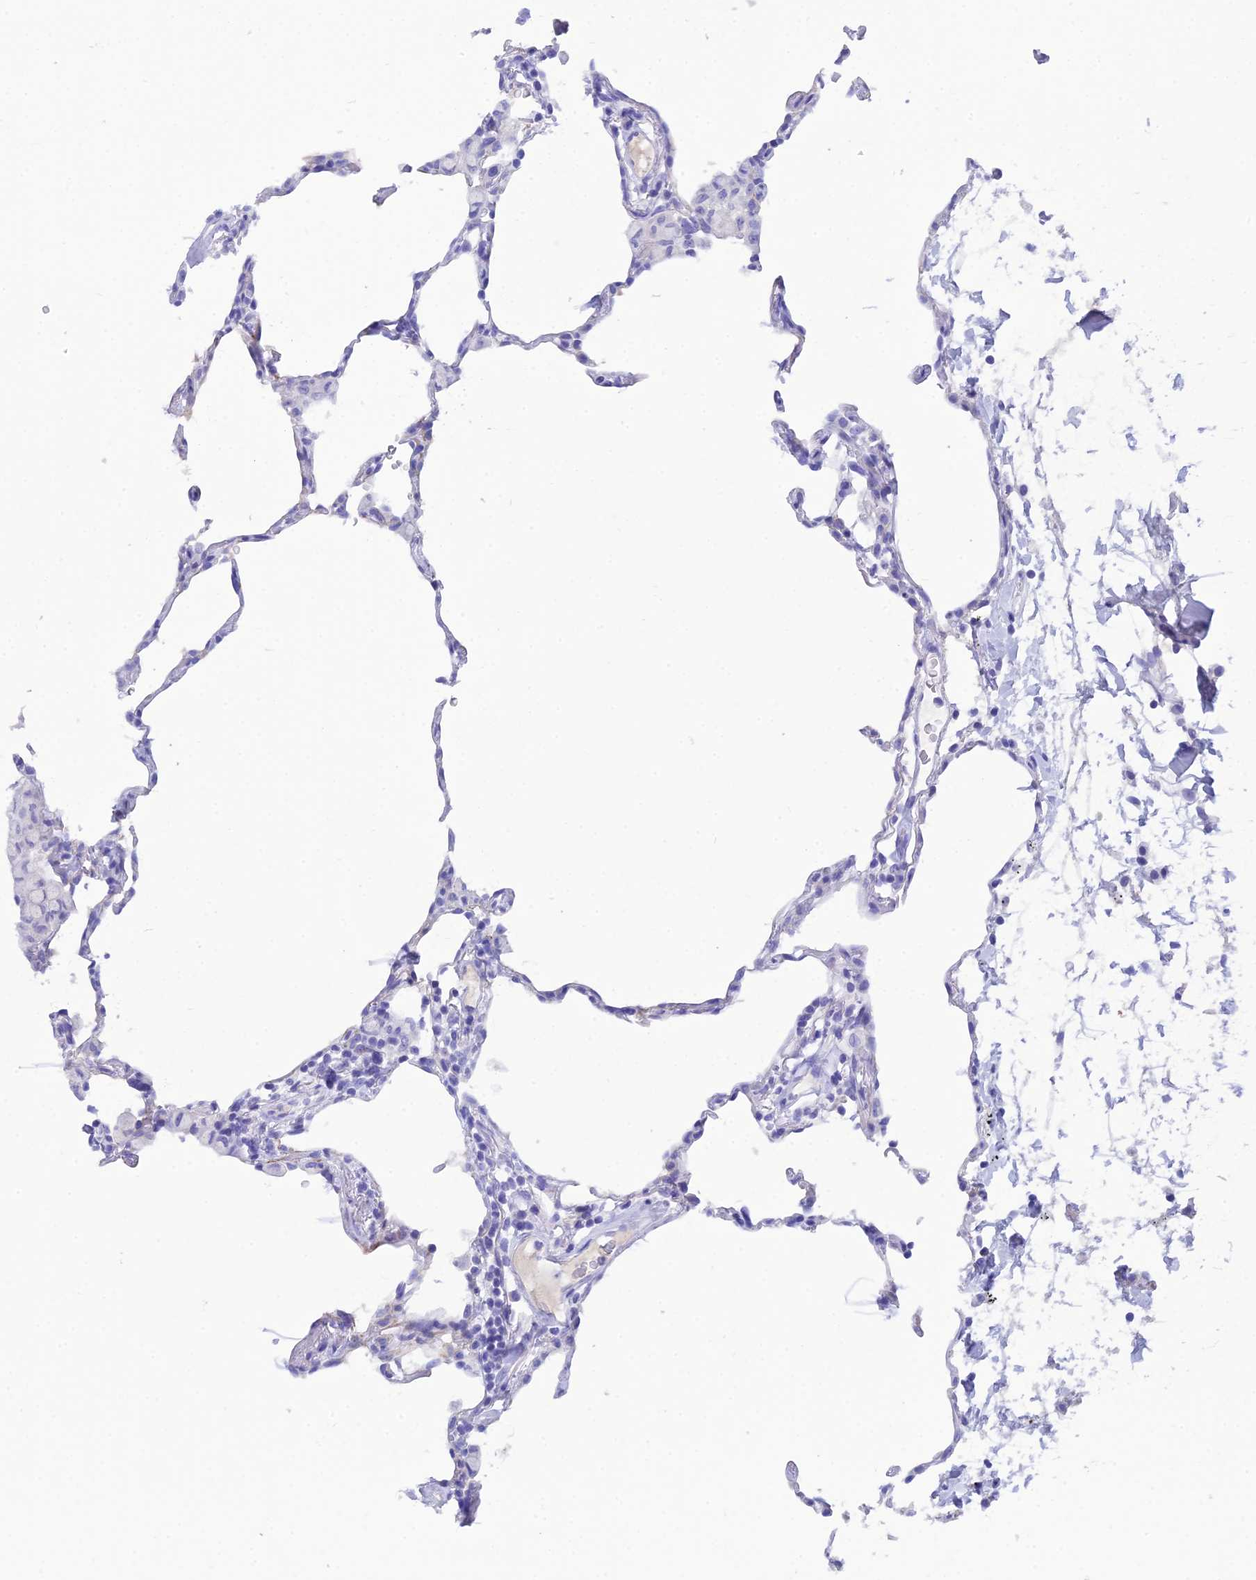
{"staining": {"intensity": "negative", "quantity": "none", "location": "none"}, "tissue": "lung", "cell_type": "Alveolar cells", "image_type": "normal", "snomed": [{"axis": "morphology", "description": "Normal tissue, NOS"}, {"axis": "topography", "description": "Lung"}], "caption": "This is an immunohistochemistry micrograph of normal human lung. There is no expression in alveolar cells.", "gene": "REG1A", "patient": {"sex": "female", "age": 57}}